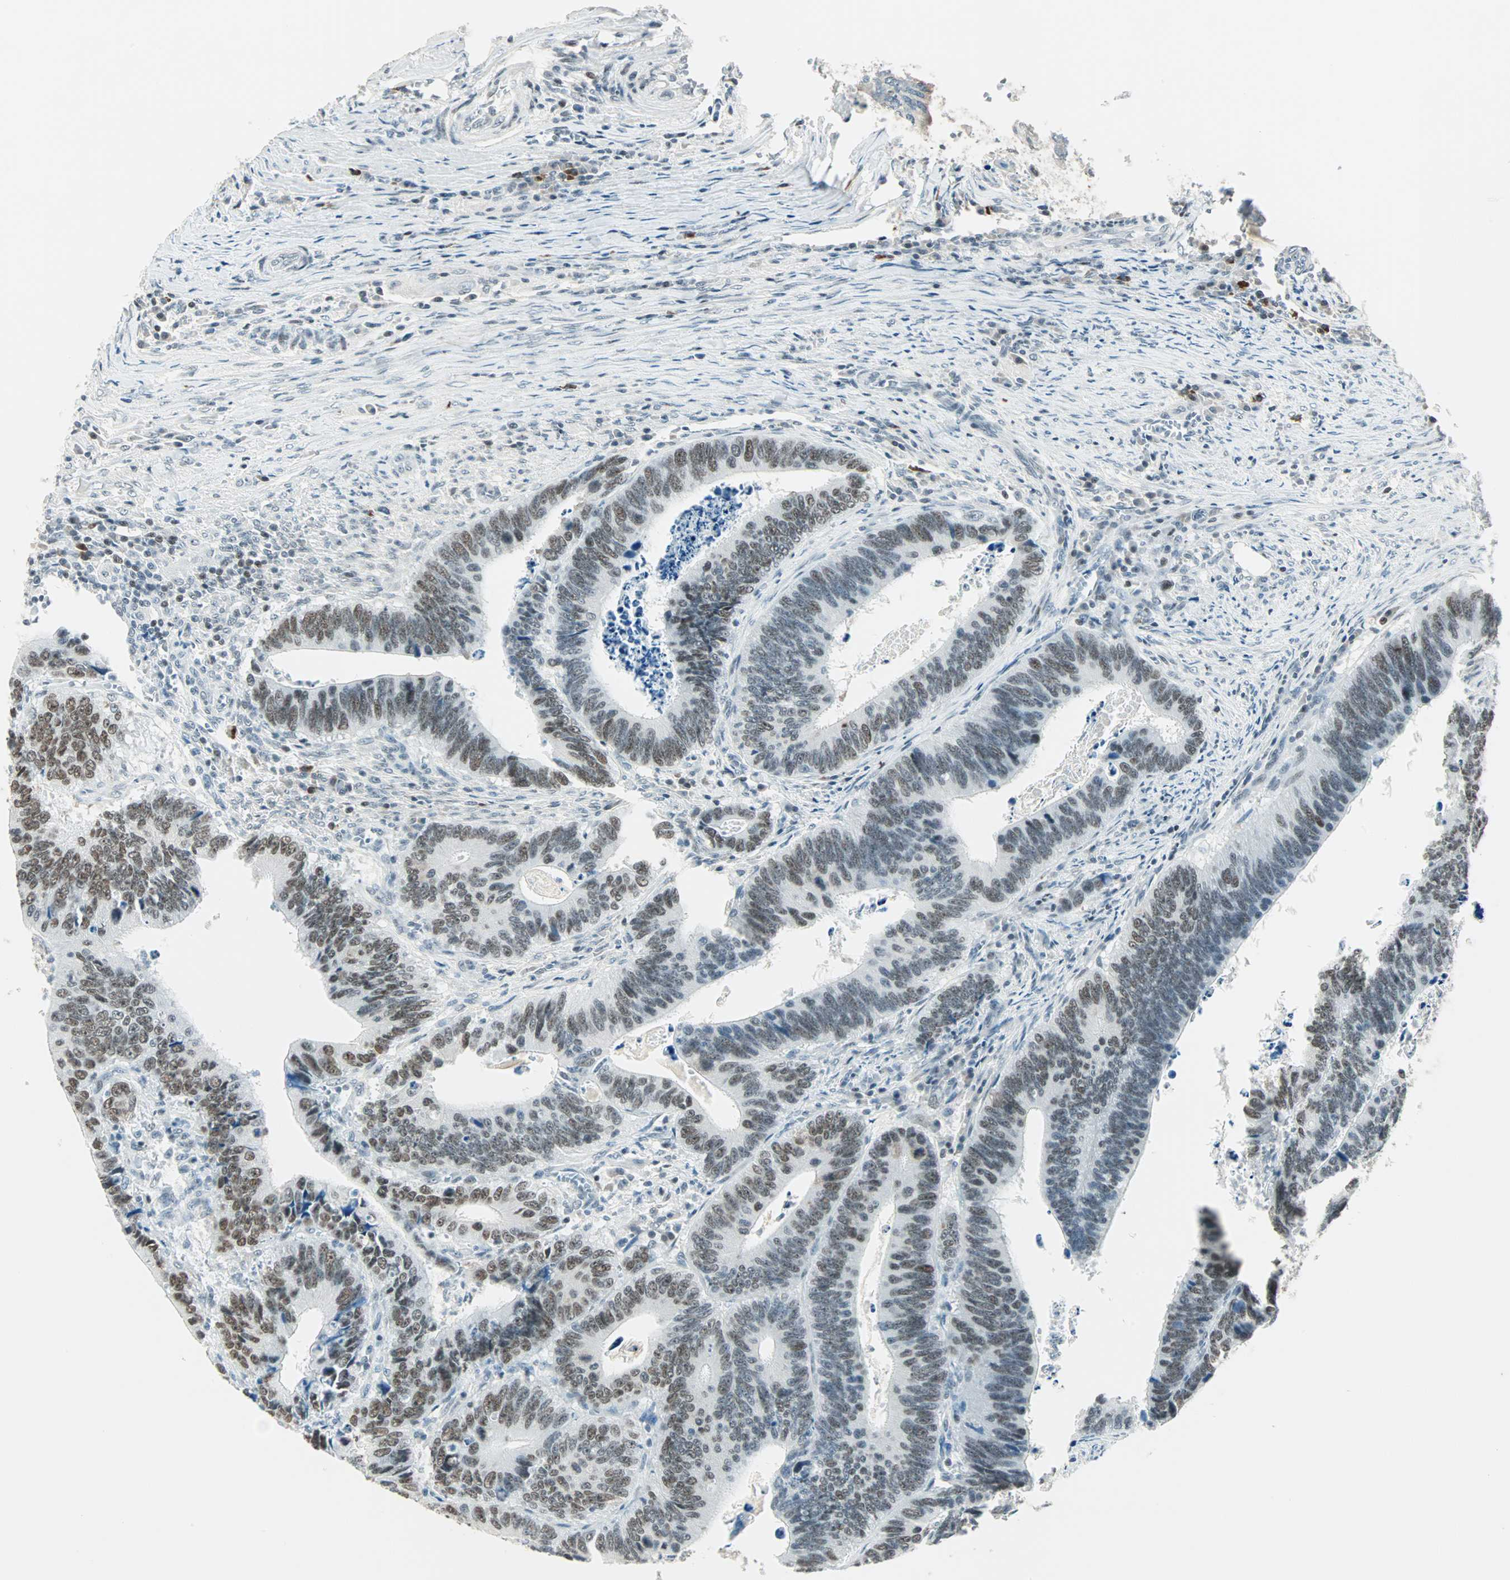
{"staining": {"intensity": "moderate", "quantity": ">75%", "location": "nuclear"}, "tissue": "colorectal cancer", "cell_type": "Tumor cells", "image_type": "cancer", "snomed": [{"axis": "morphology", "description": "Adenocarcinoma, NOS"}, {"axis": "topography", "description": "Colon"}], "caption": "Immunohistochemistry (DAB (3,3'-diaminobenzidine)) staining of colorectal adenocarcinoma exhibits moderate nuclear protein staining in approximately >75% of tumor cells.", "gene": "SIN3A", "patient": {"sex": "male", "age": 72}}